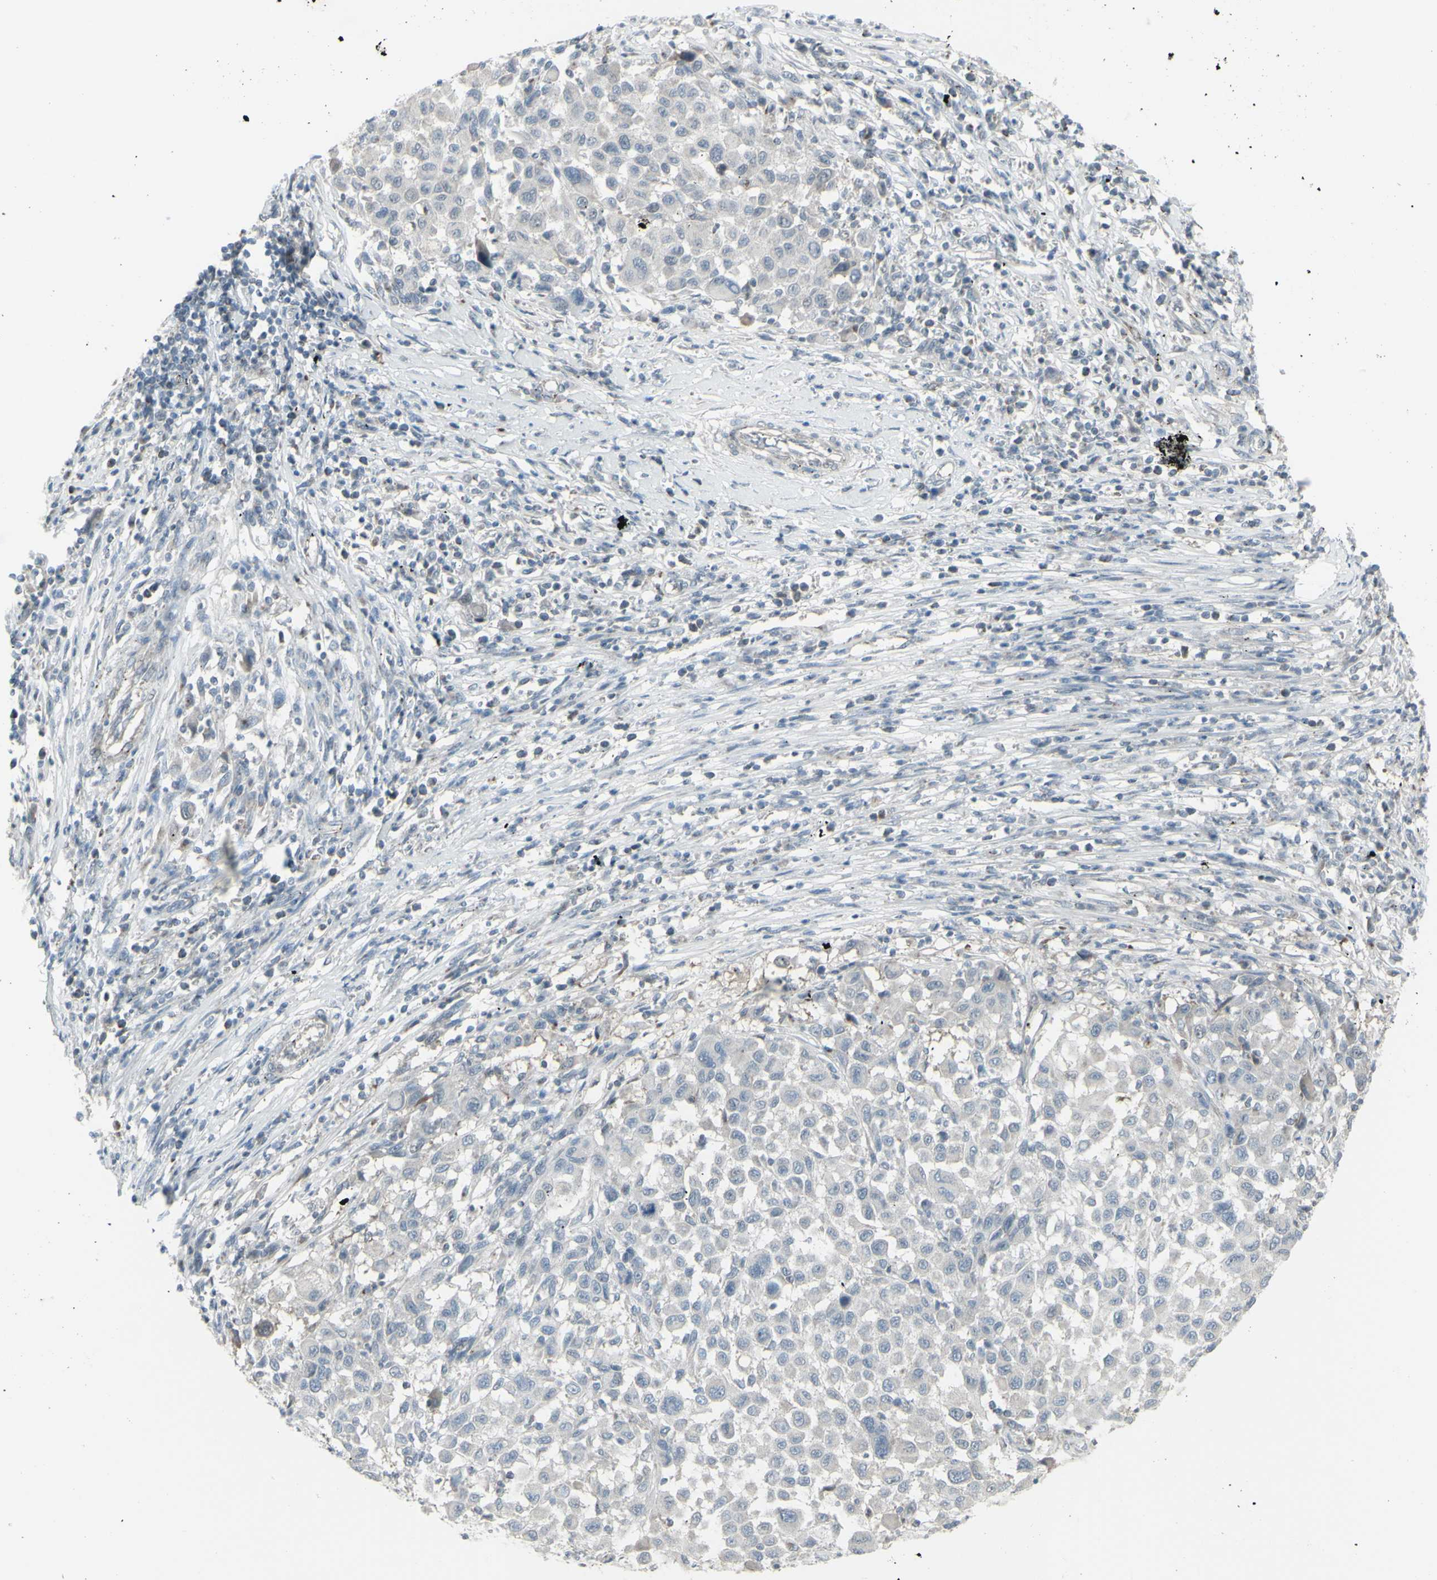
{"staining": {"intensity": "negative", "quantity": "none", "location": "none"}, "tissue": "melanoma", "cell_type": "Tumor cells", "image_type": "cancer", "snomed": [{"axis": "morphology", "description": "Malignant melanoma, Metastatic site"}, {"axis": "topography", "description": "Lymph node"}], "caption": "An image of melanoma stained for a protein demonstrates no brown staining in tumor cells.", "gene": "GALNT6", "patient": {"sex": "male", "age": 61}}